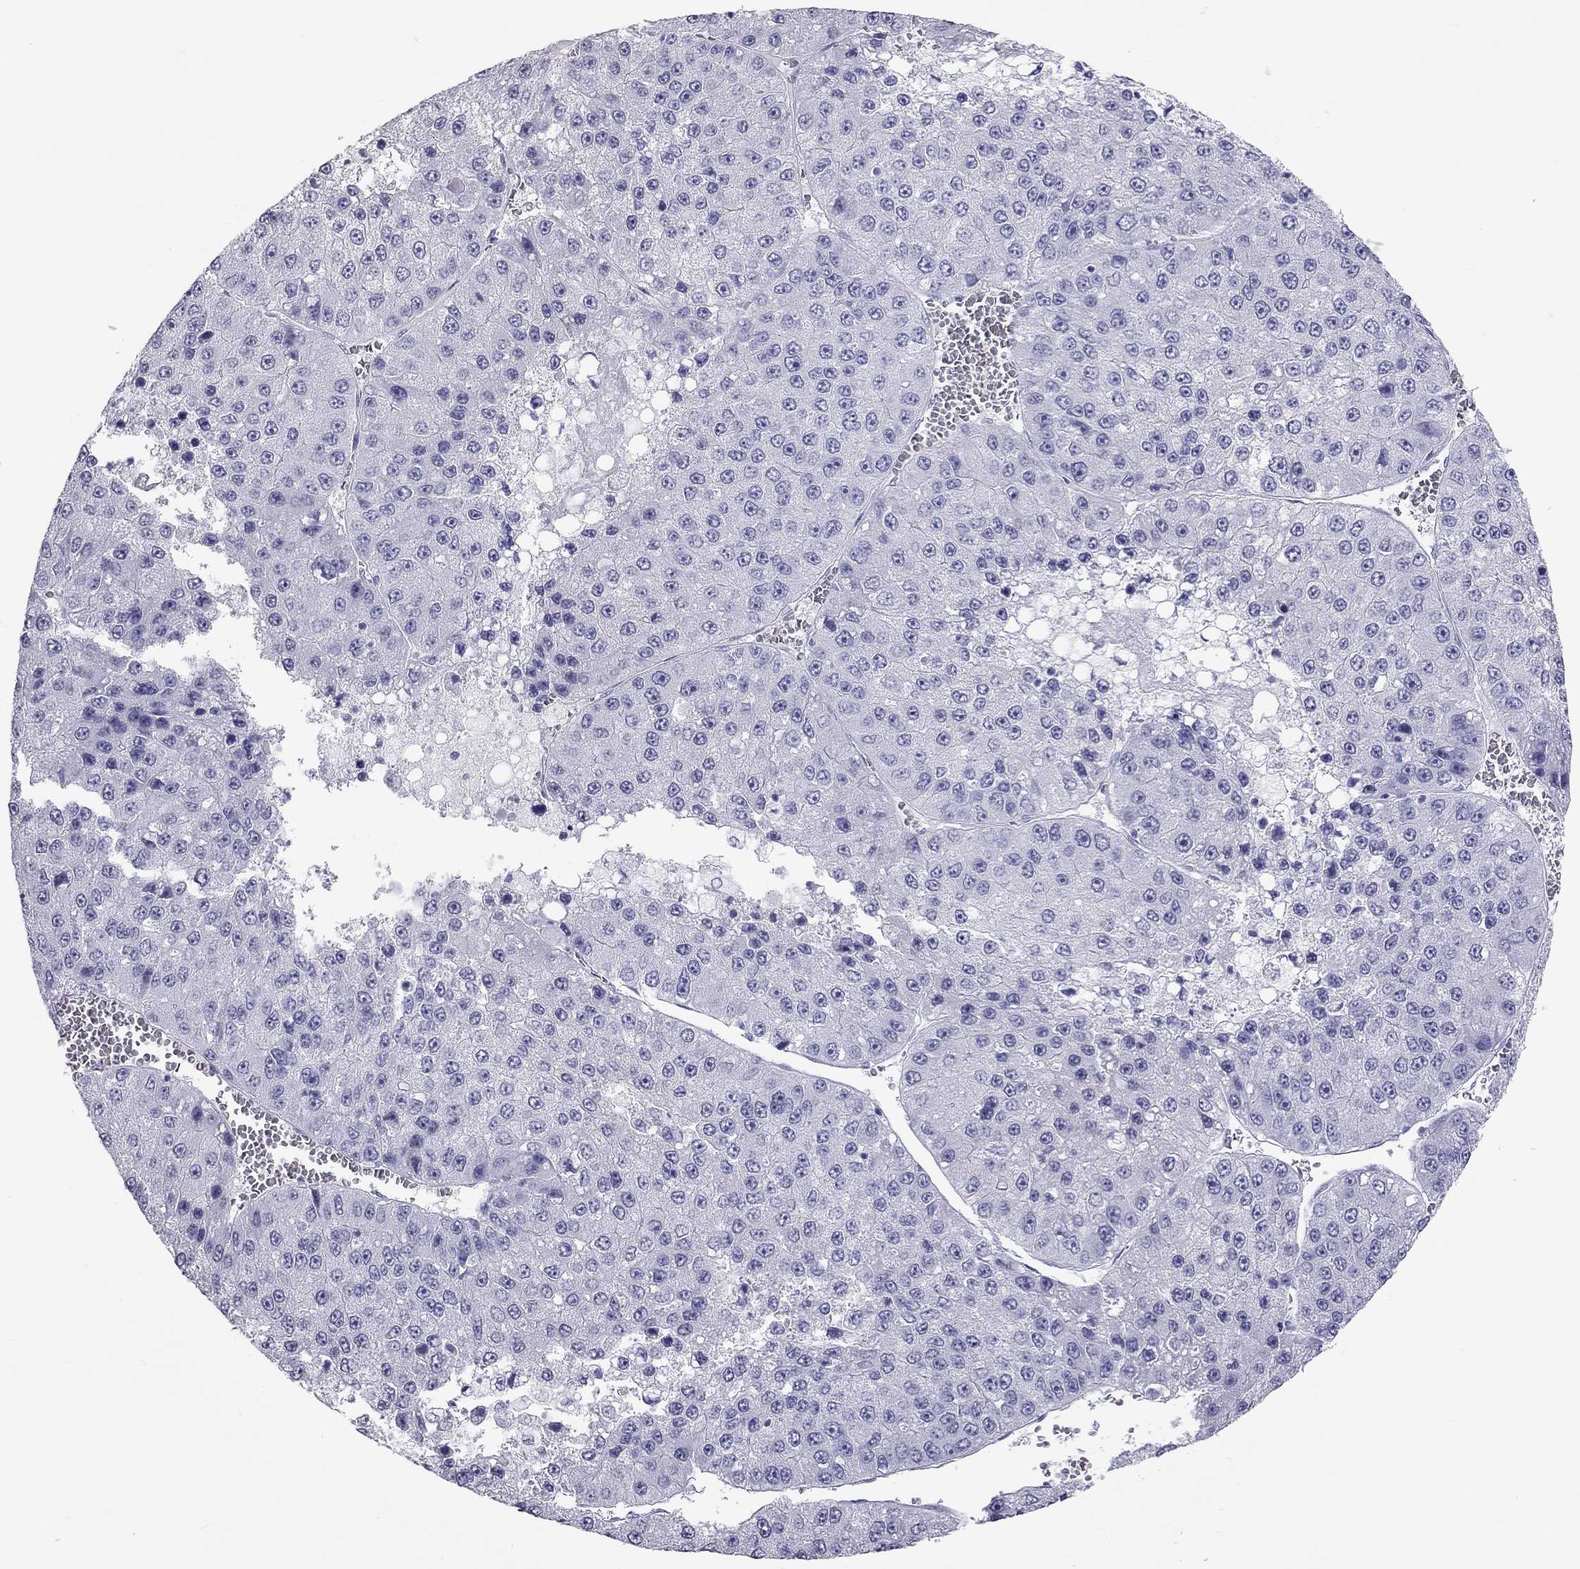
{"staining": {"intensity": "negative", "quantity": "none", "location": "none"}, "tissue": "liver cancer", "cell_type": "Tumor cells", "image_type": "cancer", "snomed": [{"axis": "morphology", "description": "Carcinoma, Hepatocellular, NOS"}, {"axis": "topography", "description": "Liver"}], "caption": "Immunohistochemistry (IHC) photomicrograph of neoplastic tissue: human hepatocellular carcinoma (liver) stained with DAB displays no significant protein staining in tumor cells. Brightfield microscopy of immunohistochemistry (IHC) stained with DAB (3,3'-diaminobenzidine) (brown) and hematoxylin (blue), captured at high magnification.", "gene": "KLRG1", "patient": {"sex": "female", "age": 73}}